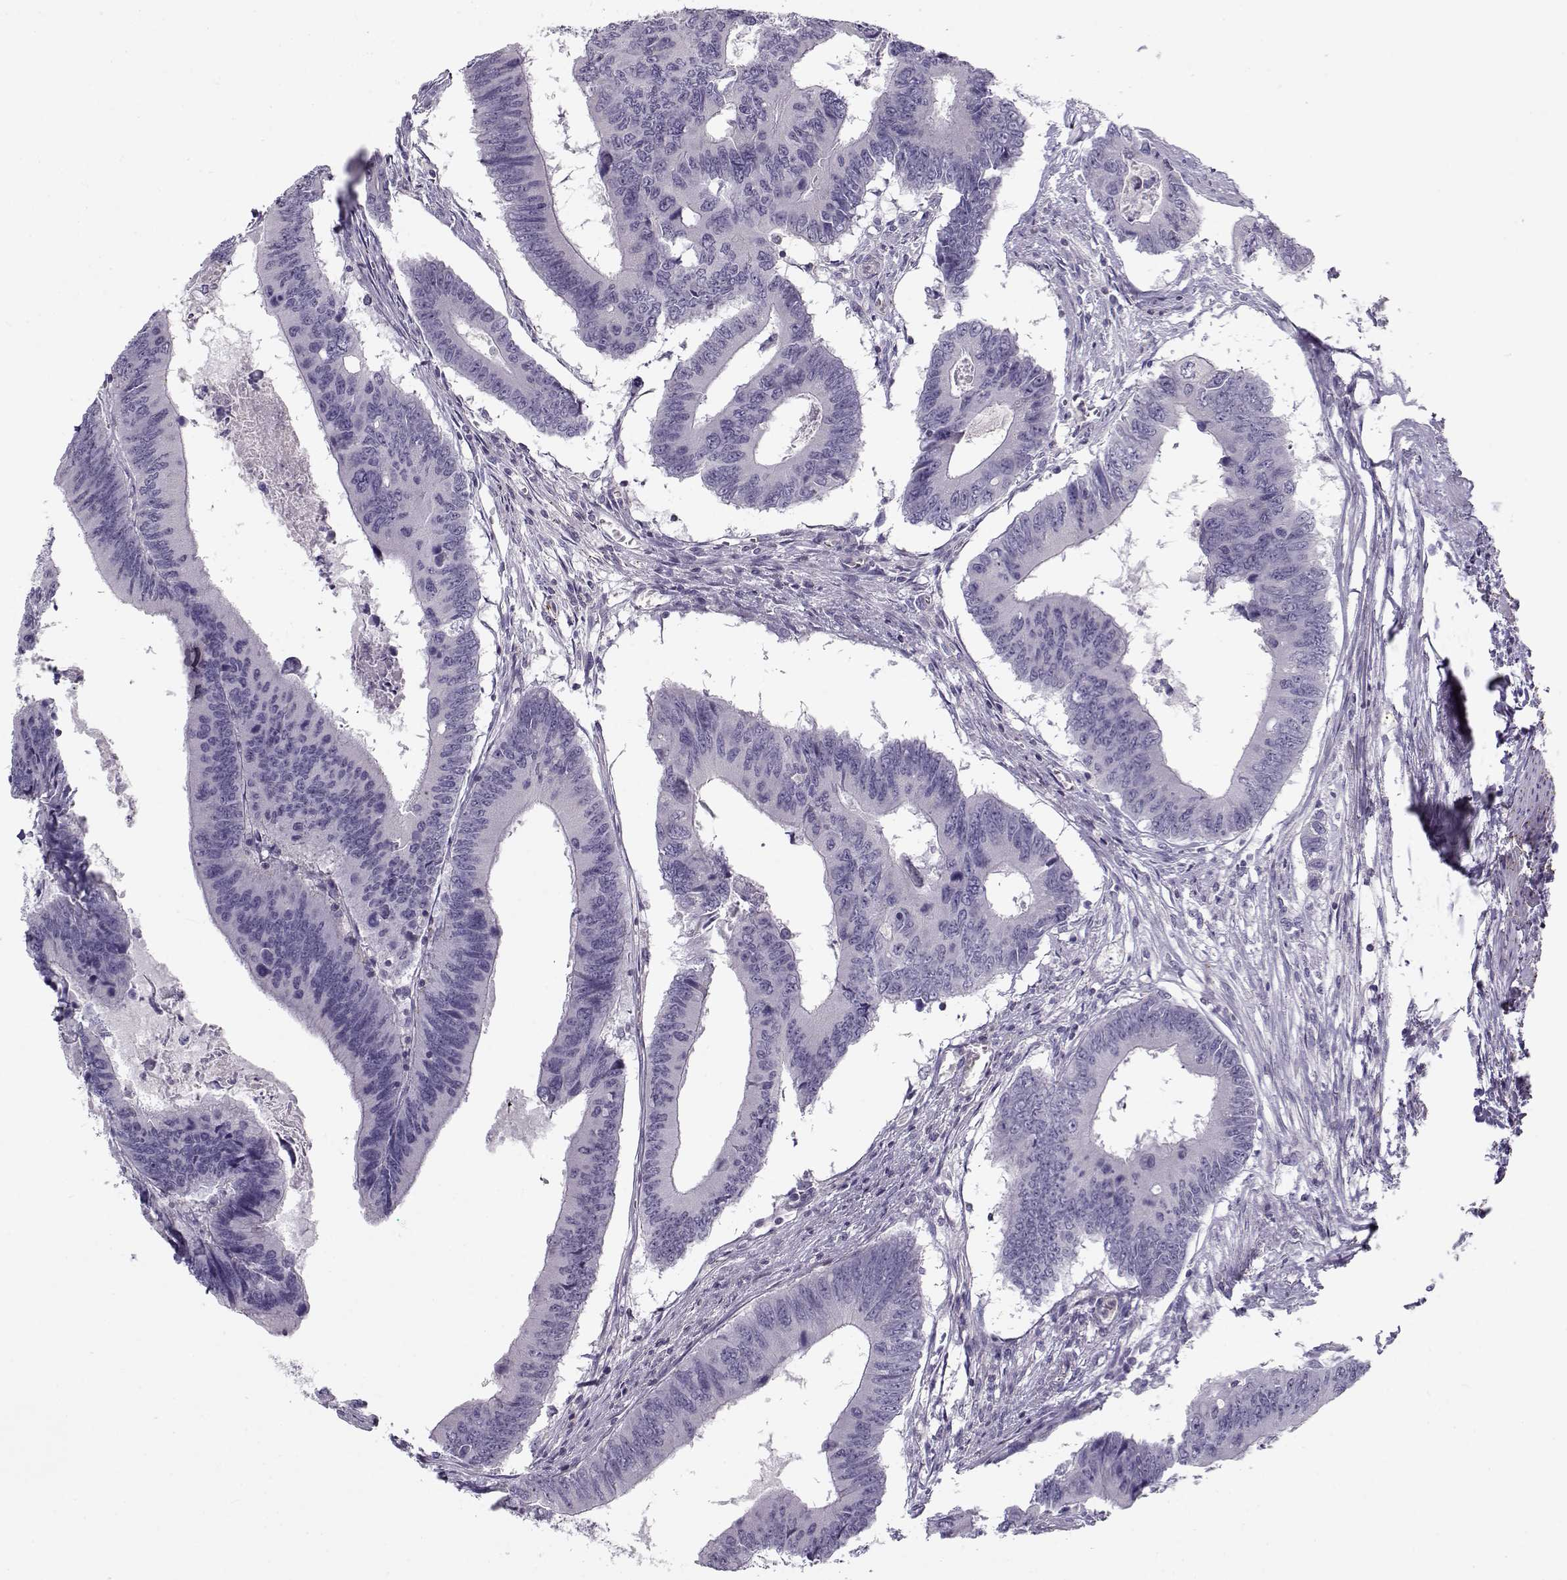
{"staining": {"intensity": "negative", "quantity": "none", "location": "none"}, "tissue": "colorectal cancer", "cell_type": "Tumor cells", "image_type": "cancer", "snomed": [{"axis": "morphology", "description": "Adenocarcinoma, NOS"}, {"axis": "topography", "description": "Colon"}], "caption": "DAB immunohistochemical staining of human colorectal adenocarcinoma displays no significant staining in tumor cells.", "gene": "MYO1A", "patient": {"sex": "male", "age": 53}}